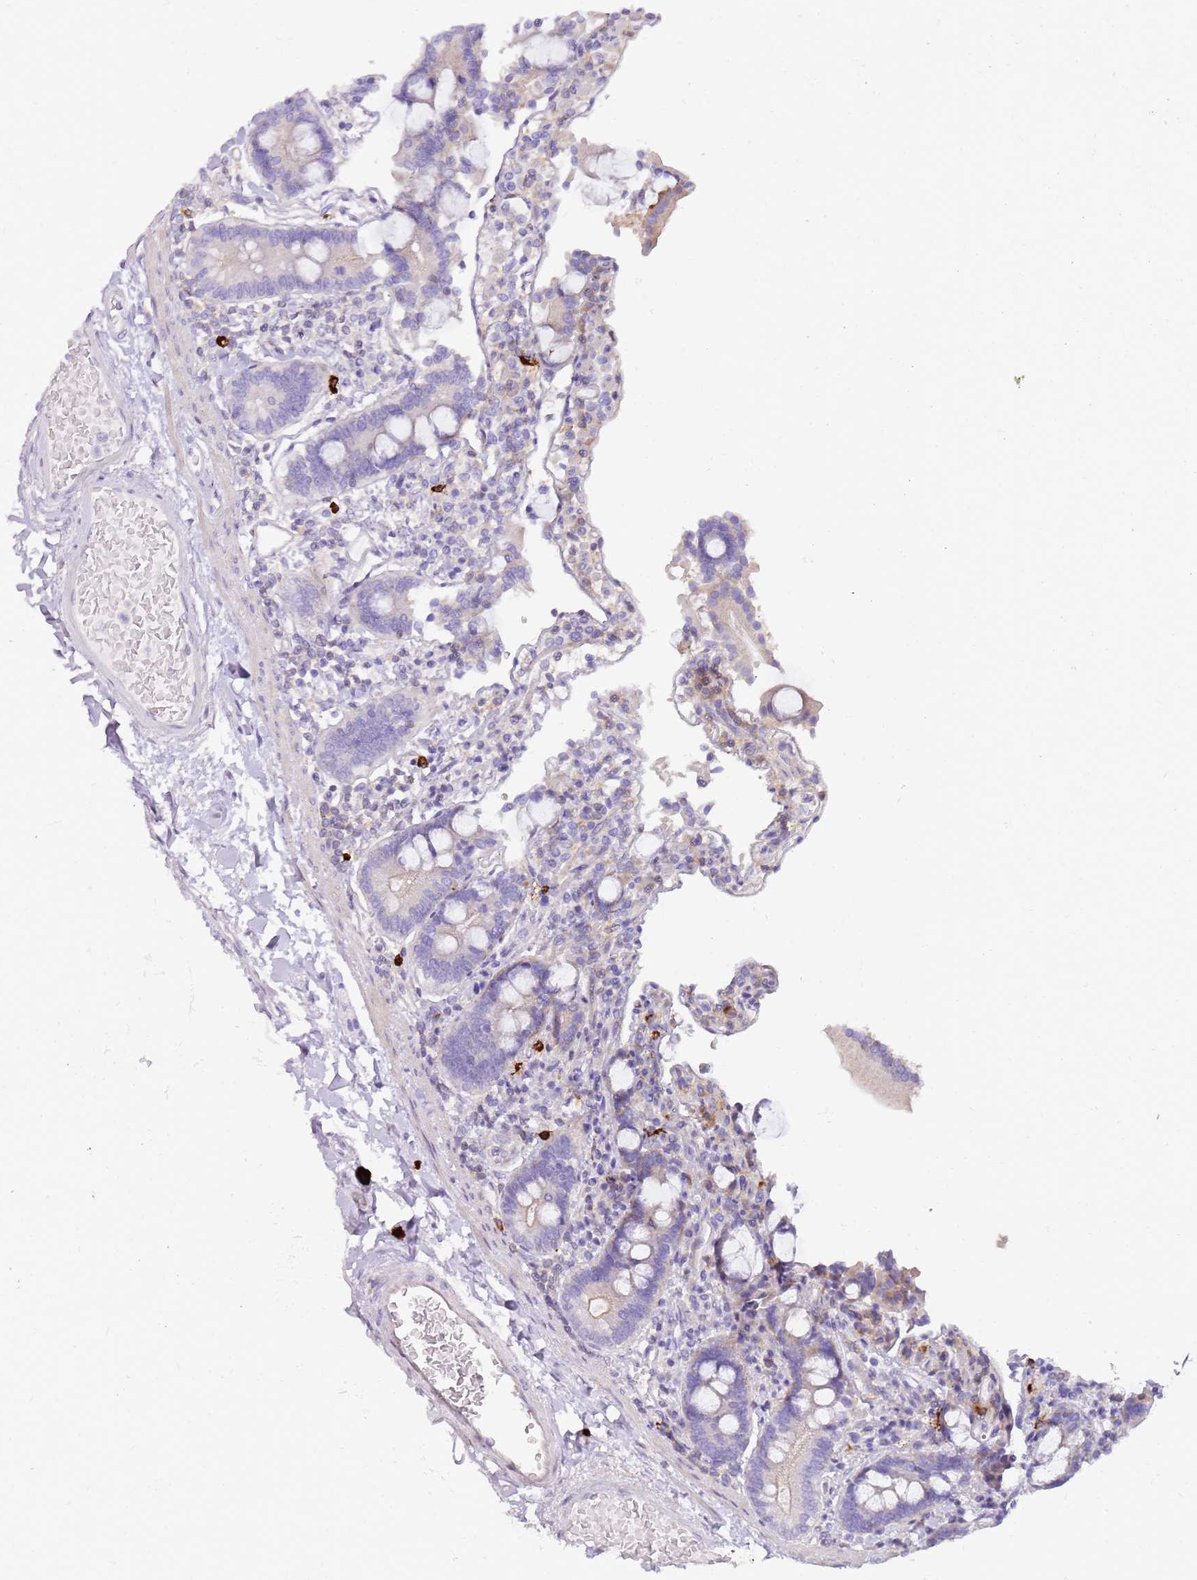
{"staining": {"intensity": "negative", "quantity": "none", "location": "none"}, "tissue": "duodenum", "cell_type": "Glandular cells", "image_type": "normal", "snomed": [{"axis": "morphology", "description": "Normal tissue, NOS"}, {"axis": "topography", "description": "Duodenum"}], "caption": "Immunohistochemistry of normal duodenum demonstrates no expression in glandular cells. (DAB immunohistochemistry (IHC) visualized using brightfield microscopy, high magnification).", "gene": "FPR1", "patient": {"sex": "male", "age": 55}}